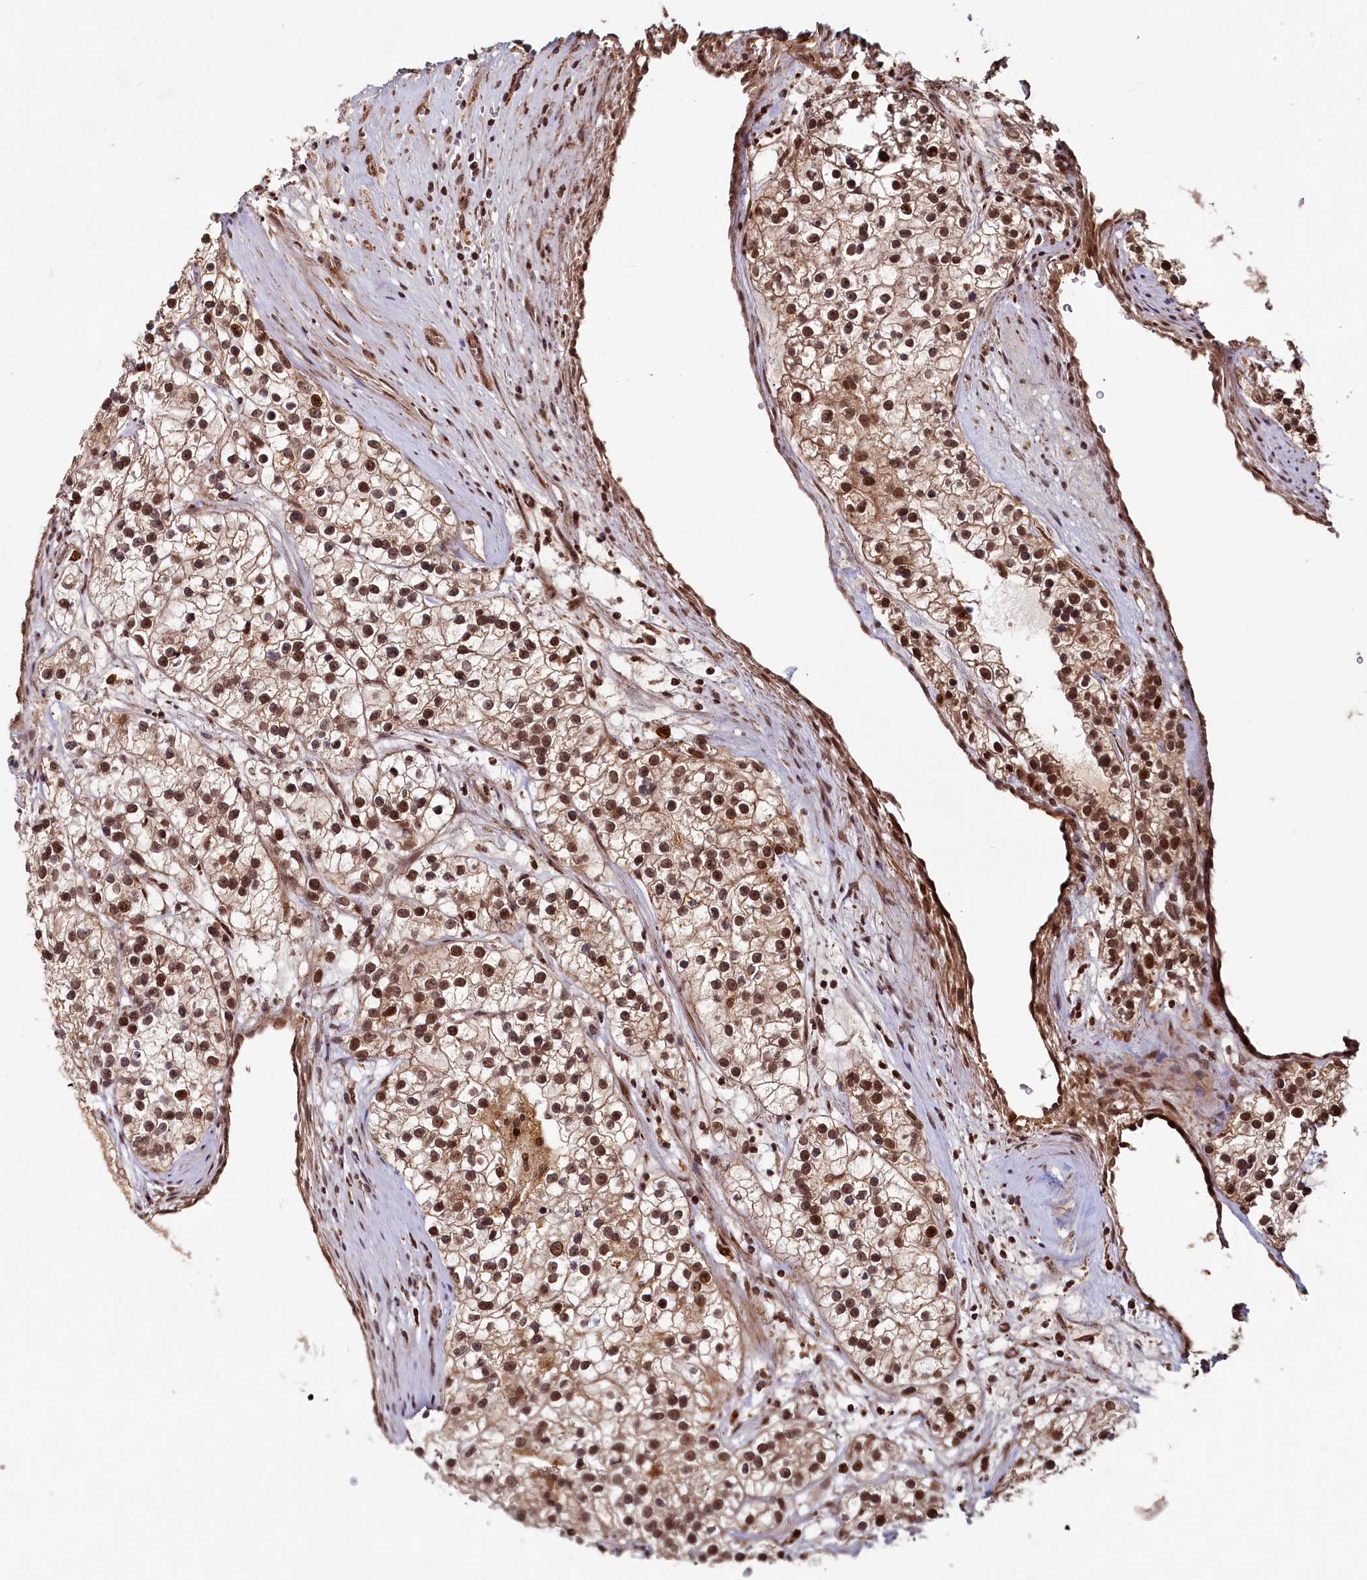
{"staining": {"intensity": "moderate", "quantity": ">75%", "location": "cytoplasmic/membranous,nuclear"}, "tissue": "renal cancer", "cell_type": "Tumor cells", "image_type": "cancer", "snomed": [{"axis": "morphology", "description": "Adenocarcinoma, NOS"}, {"axis": "topography", "description": "Kidney"}], "caption": "This photomicrograph exhibits immunohistochemistry staining of renal cancer (adenocarcinoma), with medium moderate cytoplasmic/membranous and nuclear expression in about >75% of tumor cells.", "gene": "TRIM23", "patient": {"sex": "female", "age": 57}}